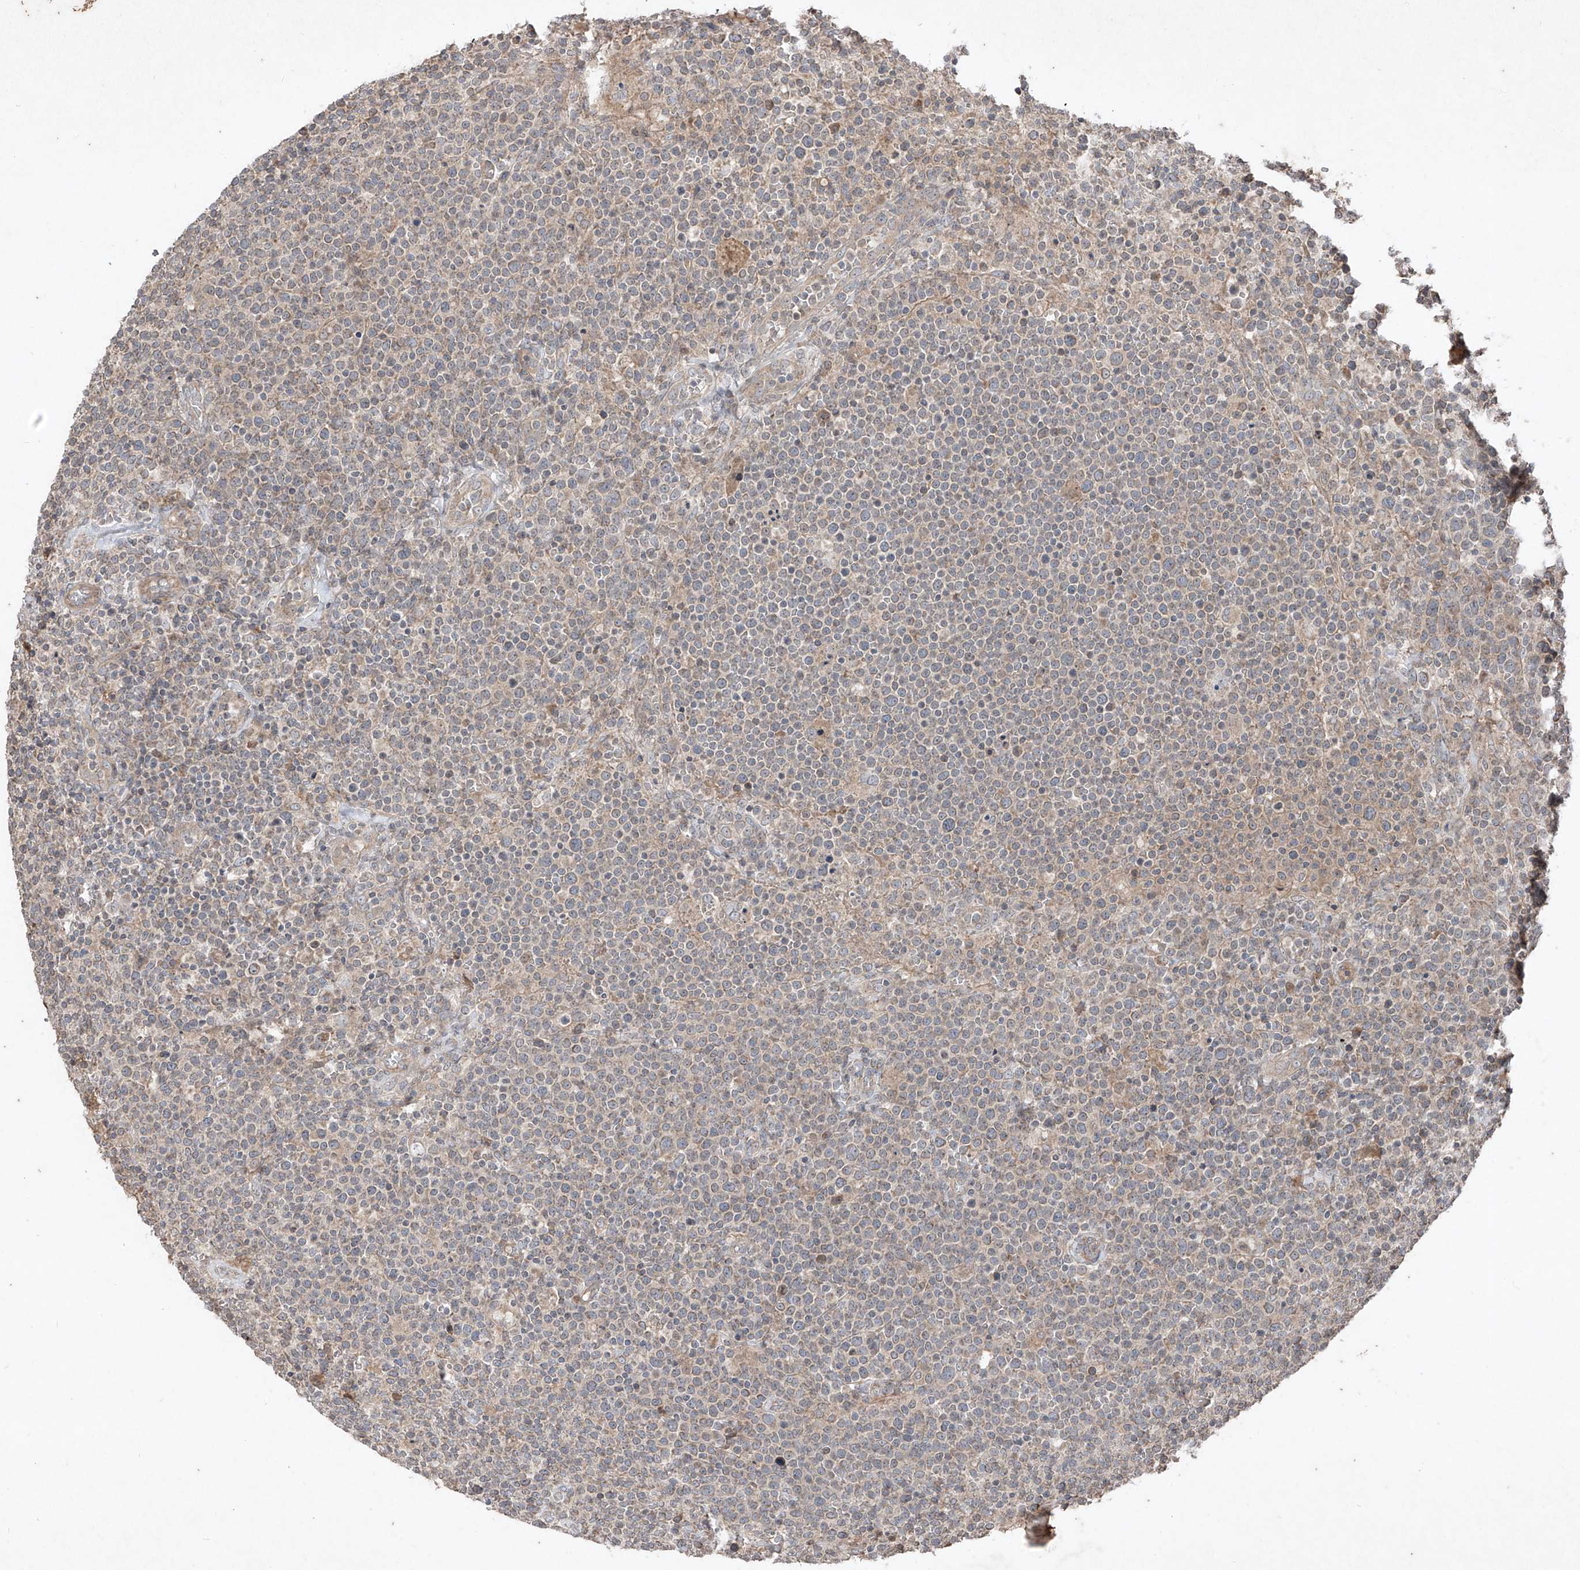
{"staining": {"intensity": "weak", "quantity": "25%-75%", "location": "cytoplasmic/membranous"}, "tissue": "lymphoma", "cell_type": "Tumor cells", "image_type": "cancer", "snomed": [{"axis": "morphology", "description": "Malignant lymphoma, non-Hodgkin's type, High grade"}, {"axis": "topography", "description": "Lymph node"}], "caption": "Lymphoma tissue demonstrates weak cytoplasmic/membranous positivity in about 25%-75% of tumor cells, visualized by immunohistochemistry.", "gene": "ABCD3", "patient": {"sex": "male", "age": 61}}